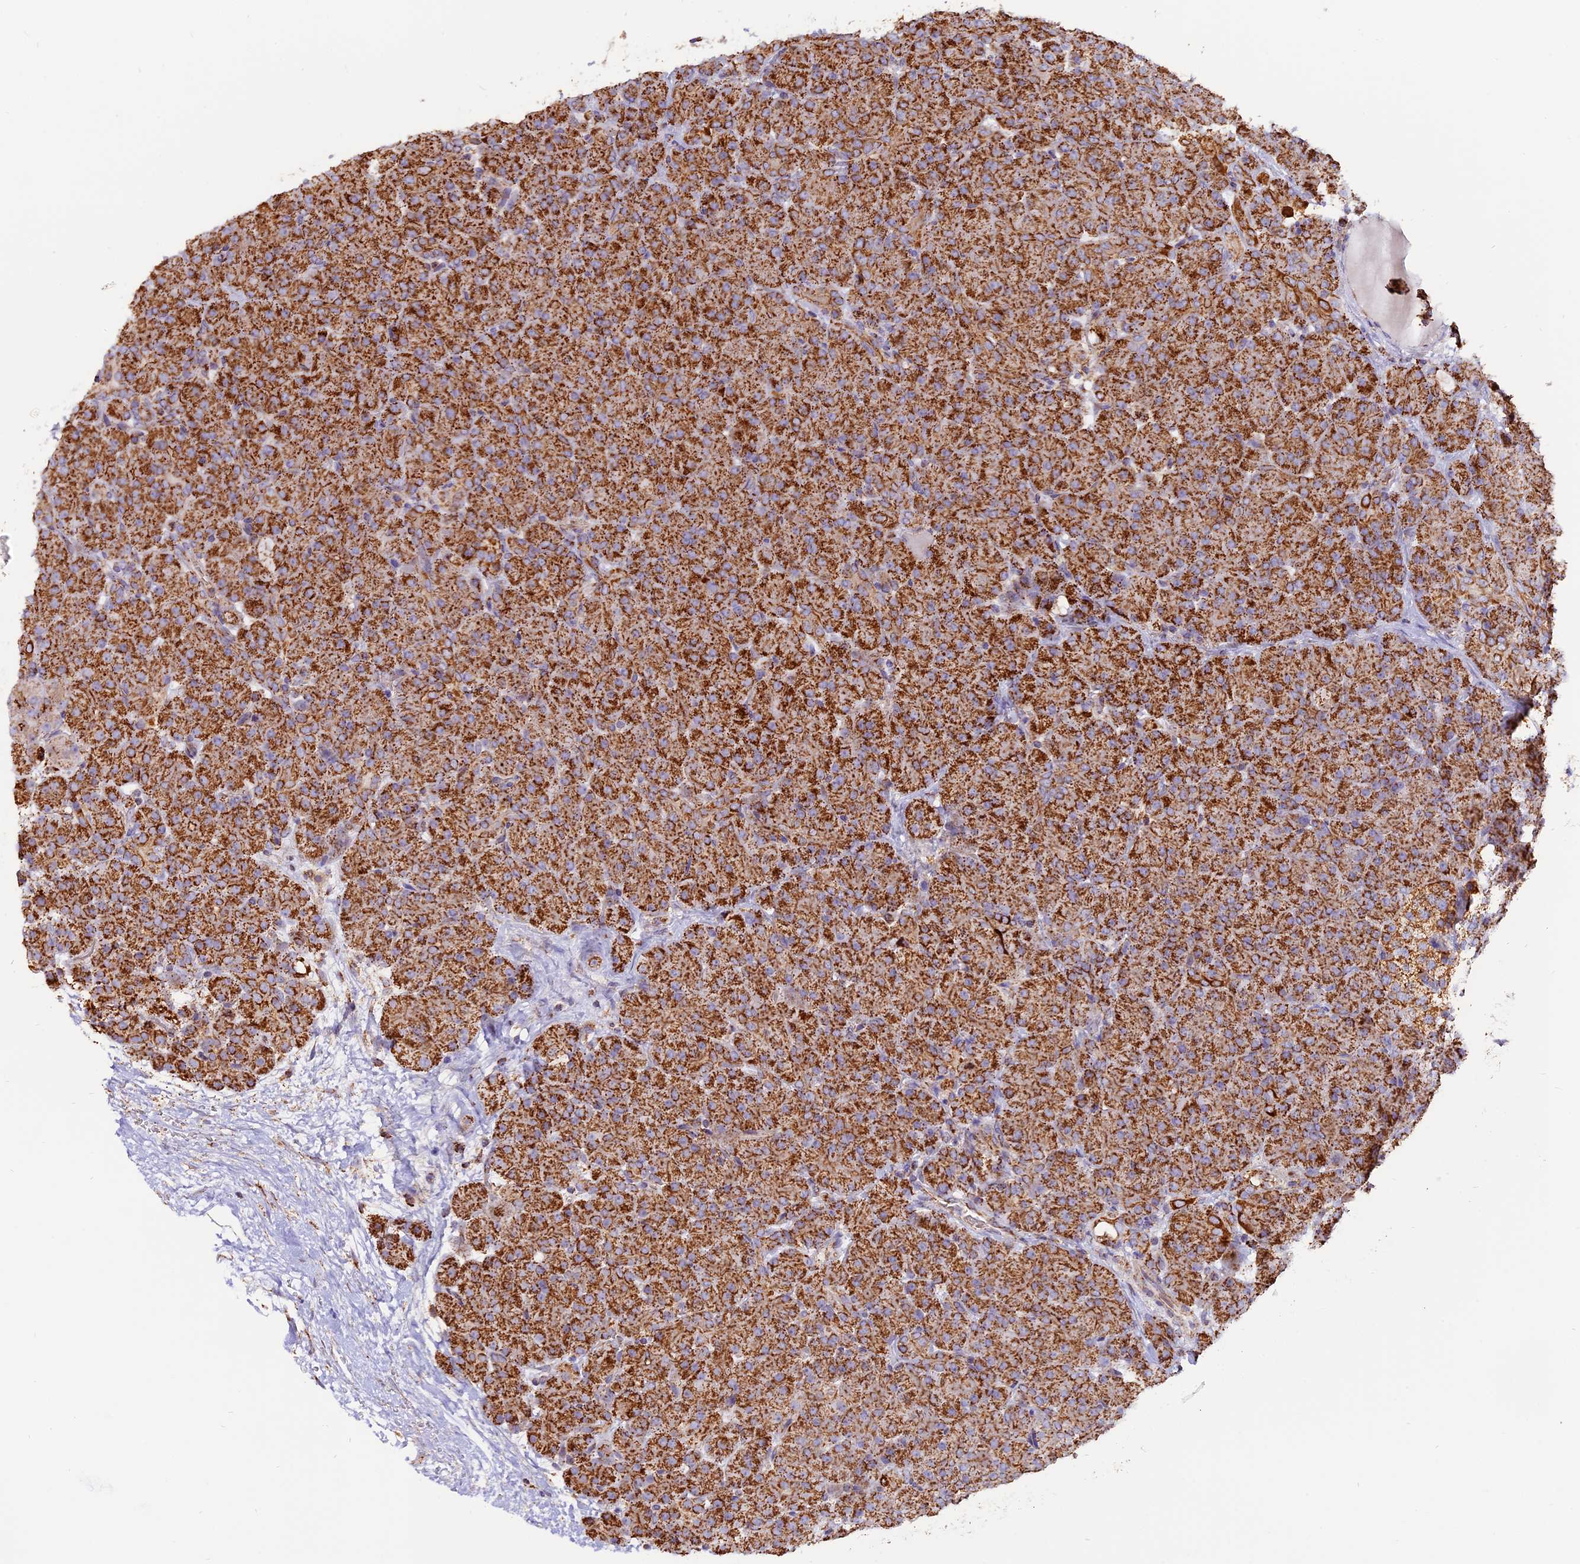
{"staining": {"intensity": "strong", "quantity": ">75%", "location": "cytoplasmic/membranous"}, "tissue": "pancreas", "cell_type": "Exocrine glandular cells", "image_type": "normal", "snomed": [{"axis": "morphology", "description": "Normal tissue, NOS"}, {"axis": "topography", "description": "Pancreas"}], "caption": "Immunohistochemical staining of normal human pancreas reveals high levels of strong cytoplasmic/membranous expression in about >75% of exocrine glandular cells.", "gene": "NDUFA8", "patient": {"sex": "male", "age": 66}}